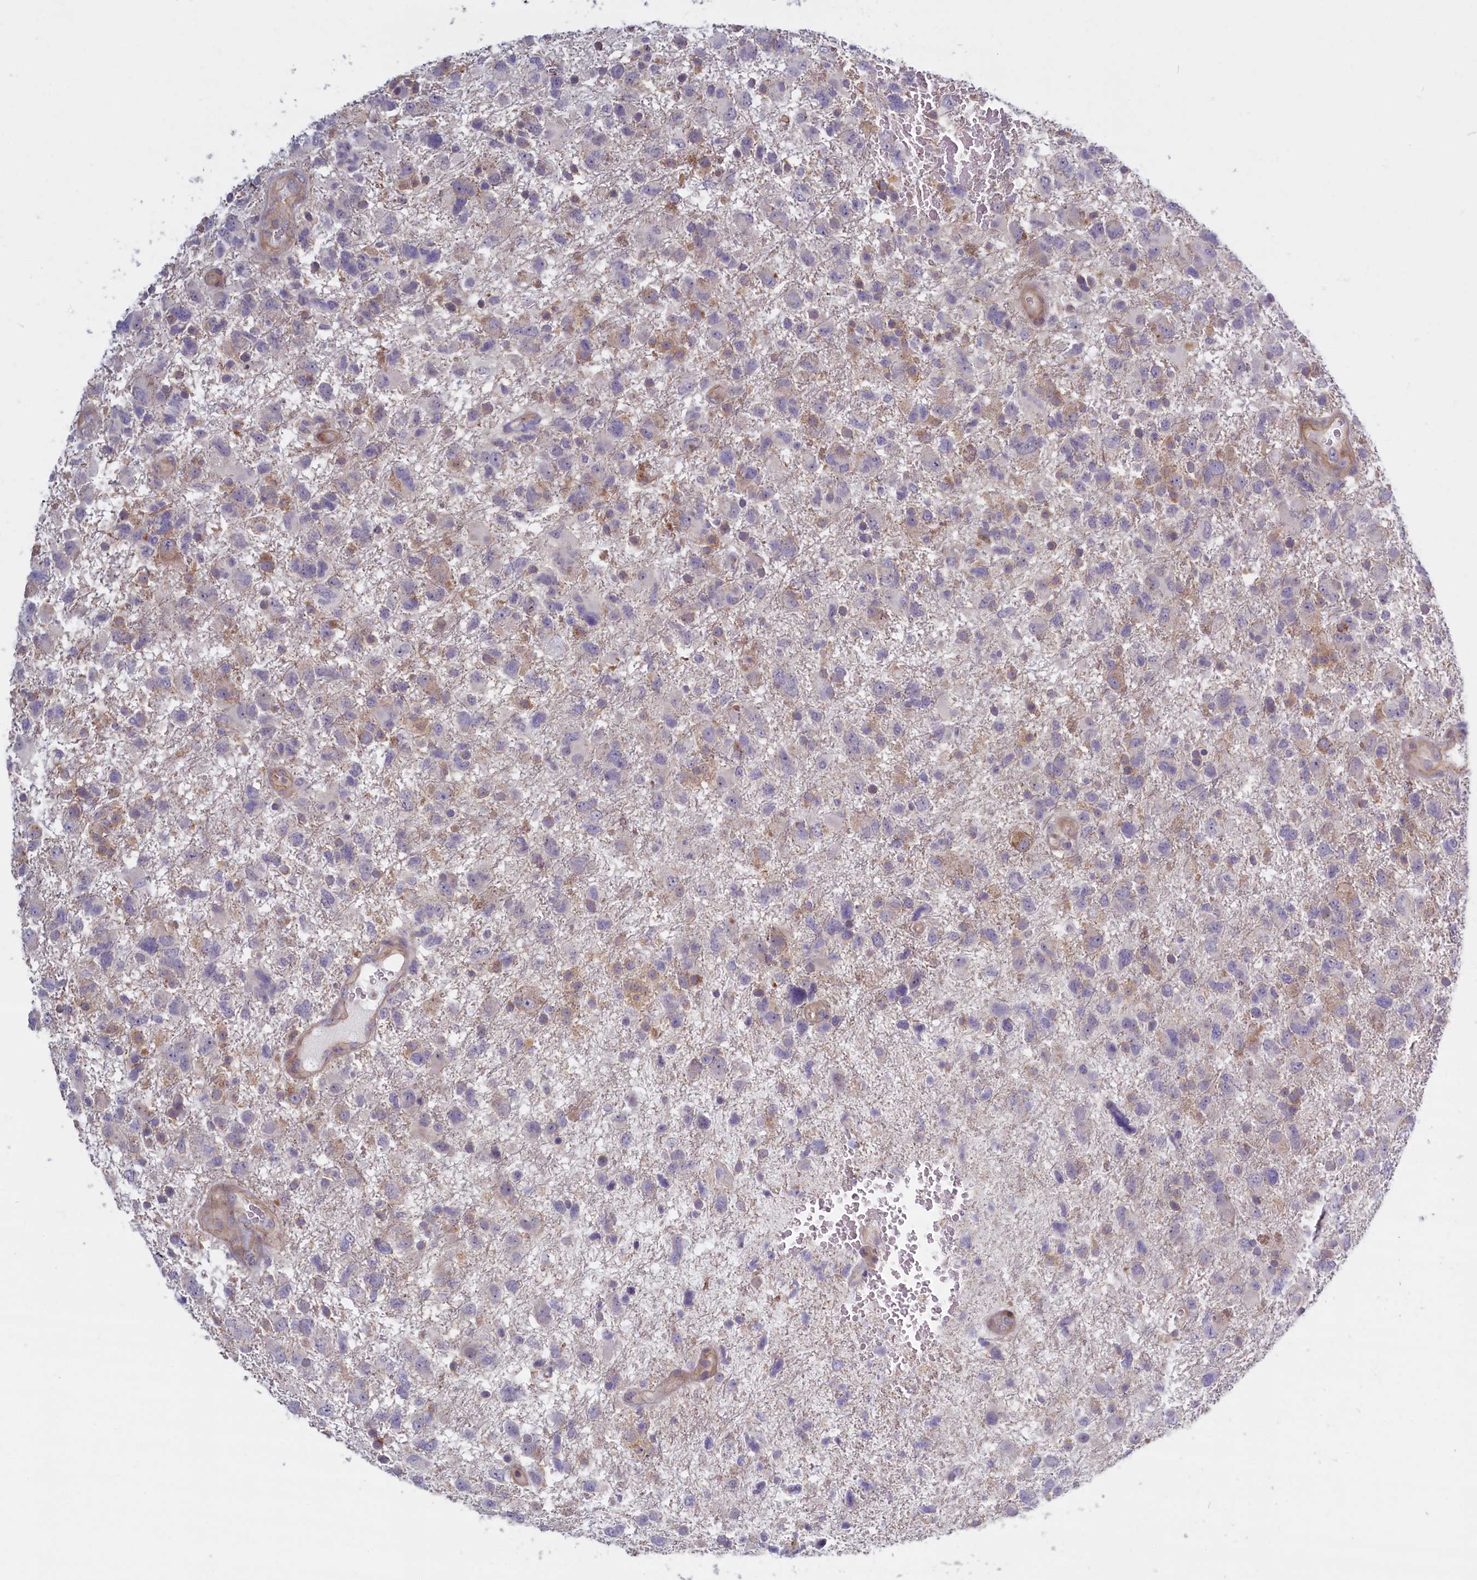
{"staining": {"intensity": "negative", "quantity": "none", "location": "none"}, "tissue": "glioma", "cell_type": "Tumor cells", "image_type": "cancer", "snomed": [{"axis": "morphology", "description": "Glioma, malignant, High grade"}, {"axis": "topography", "description": "Brain"}], "caption": "Immunohistochemical staining of human glioma exhibits no significant expression in tumor cells.", "gene": "TRPM4", "patient": {"sex": "male", "age": 61}}